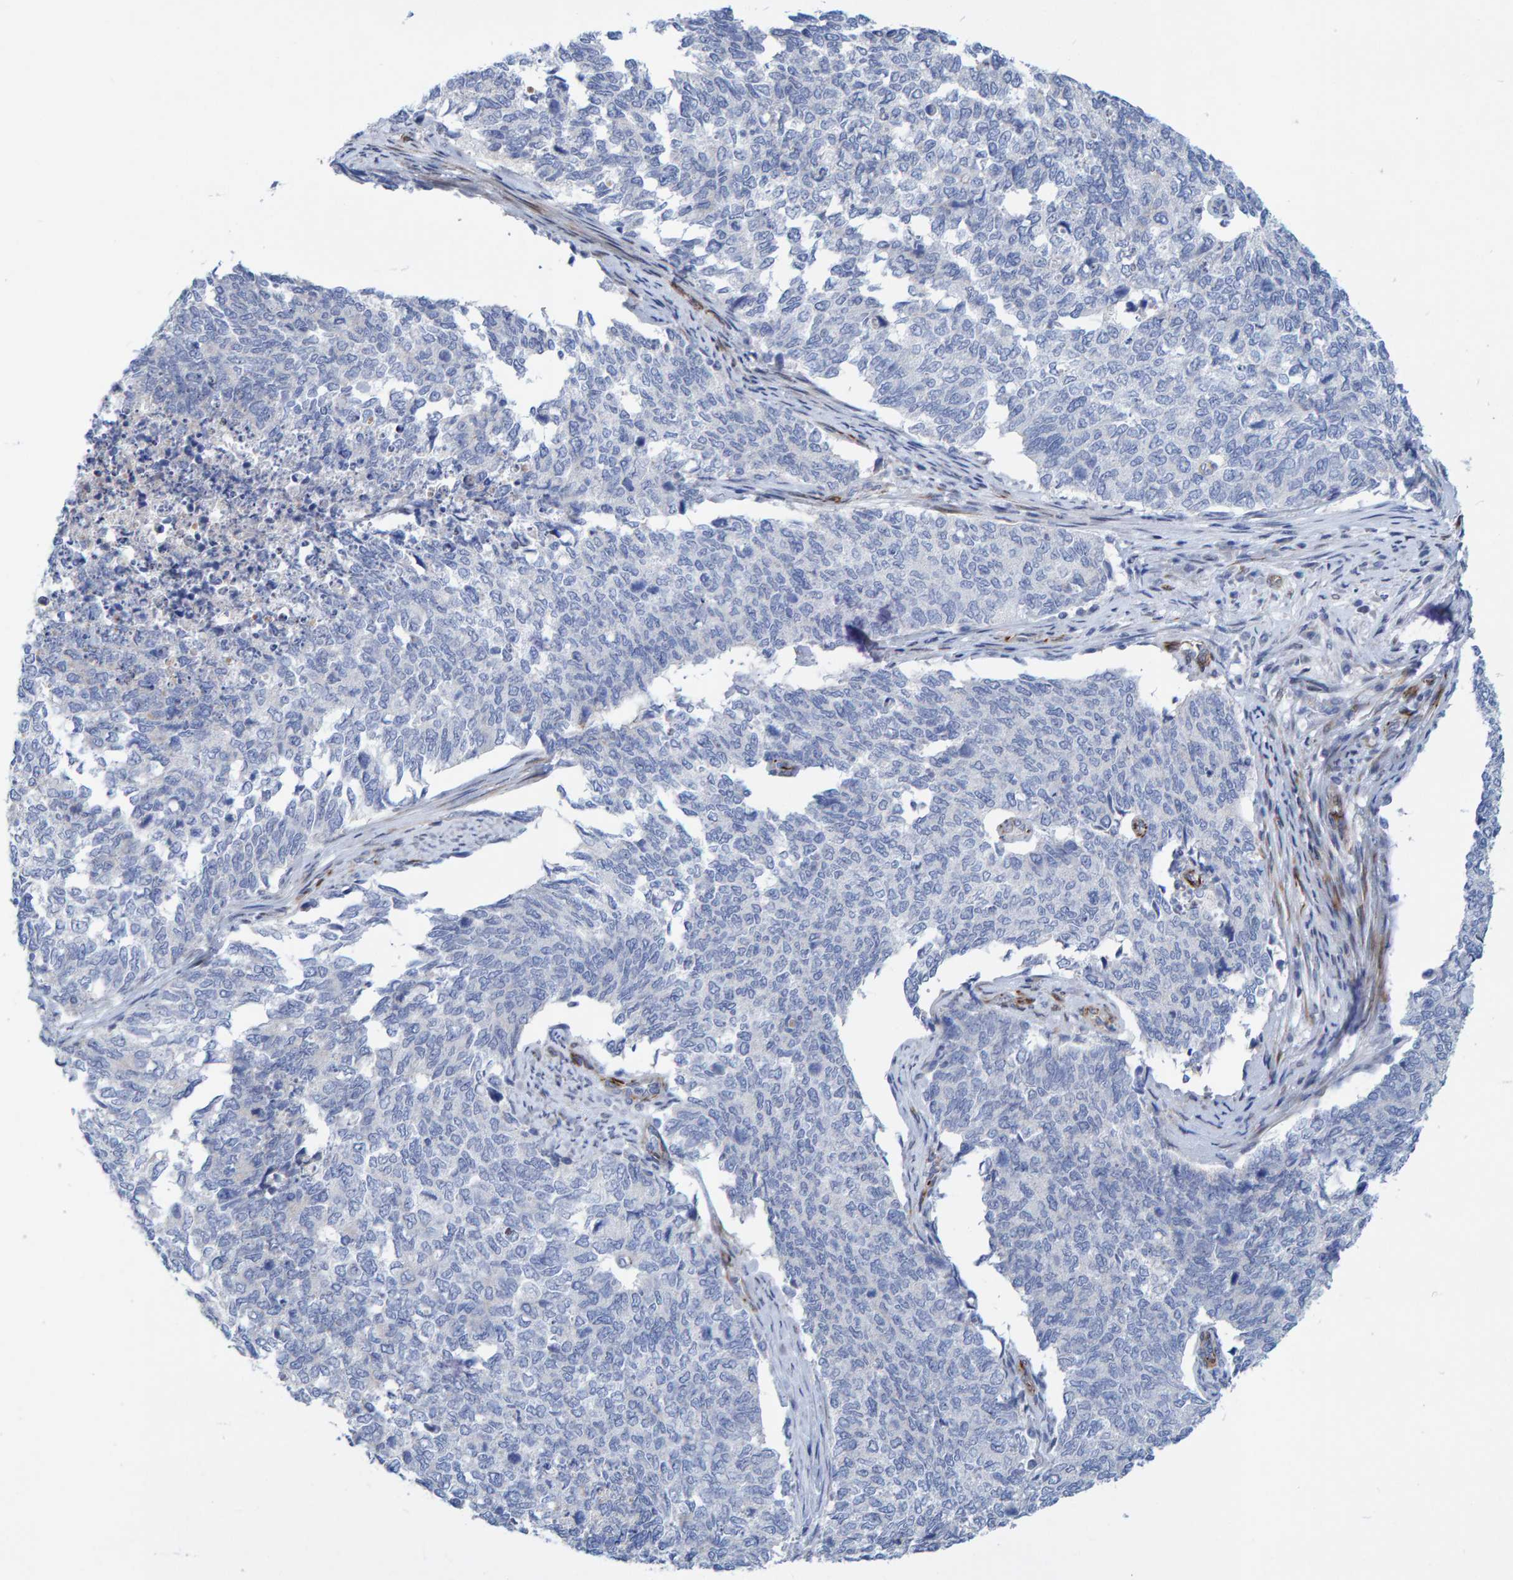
{"staining": {"intensity": "negative", "quantity": "none", "location": "none"}, "tissue": "cervical cancer", "cell_type": "Tumor cells", "image_type": "cancer", "snomed": [{"axis": "morphology", "description": "Squamous cell carcinoma, NOS"}, {"axis": "topography", "description": "Cervix"}], "caption": "Immunohistochemistry (IHC) histopathology image of neoplastic tissue: cervical cancer (squamous cell carcinoma) stained with DAB (3,3'-diaminobenzidine) displays no significant protein staining in tumor cells.", "gene": "POLG2", "patient": {"sex": "female", "age": 63}}